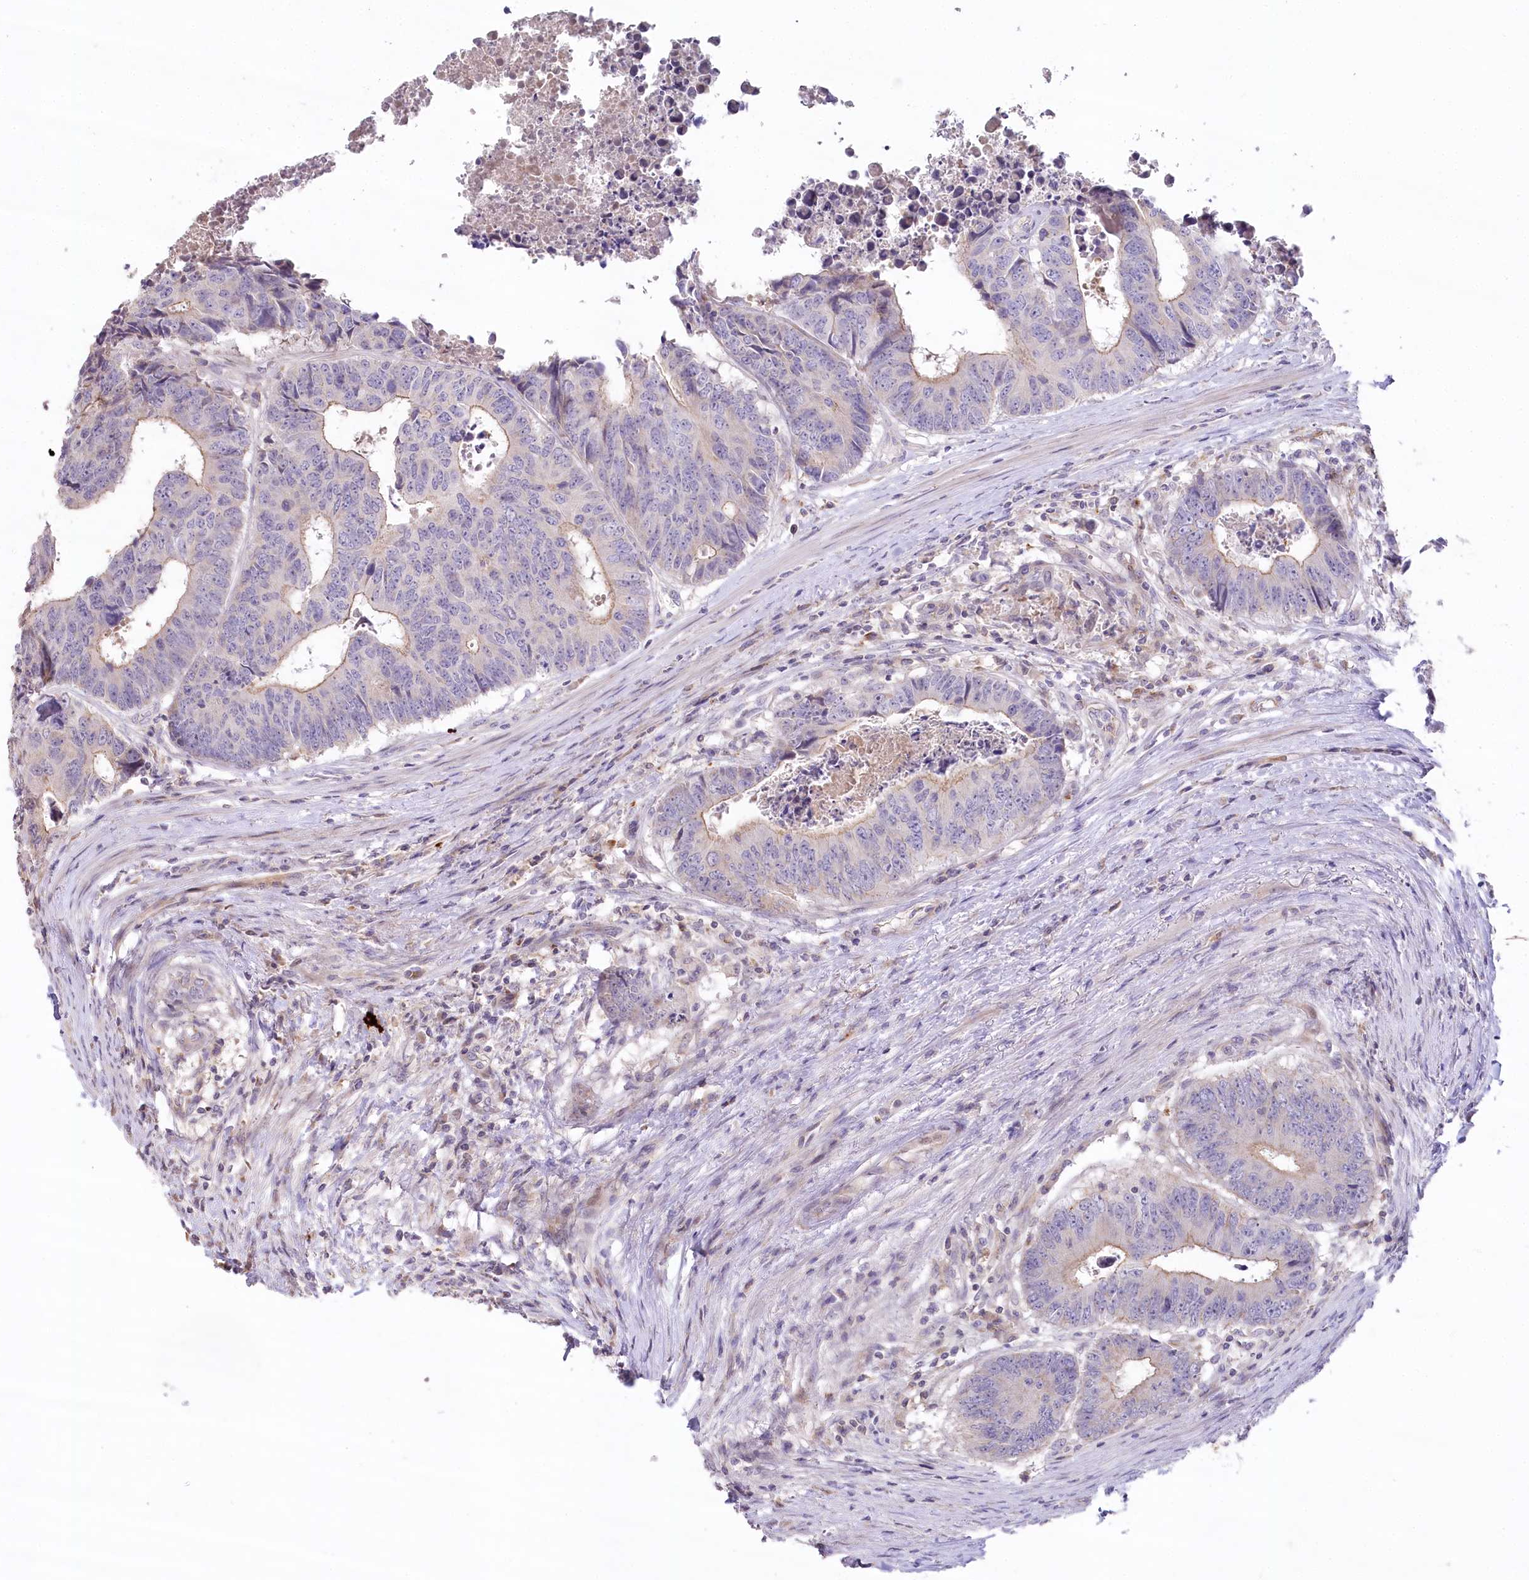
{"staining": {"intensity": "weak", "quantity": "<25%", "location": "cytoplasmic/membranous"}, "tissue": "colorectal cancer", "cell_type": "Tumor cells", "image_type": "cancer", "snomed": [{"axis": "morphology", "description": "Adenocarcinoma, NOS"}, {"axis": "topography", "description": "Rectum"}], "caption": "High magnification brightfield microscopy of colorectal cancer (adenocarcinoma) stained with DAB (3,3'-diaminobenzidine) (brown) and counterstained with hematoxylin (blue): tumor cells show no significant positivity.", "gene": "SLC6A11", "patient": {"sex": "male", "age": 84}}